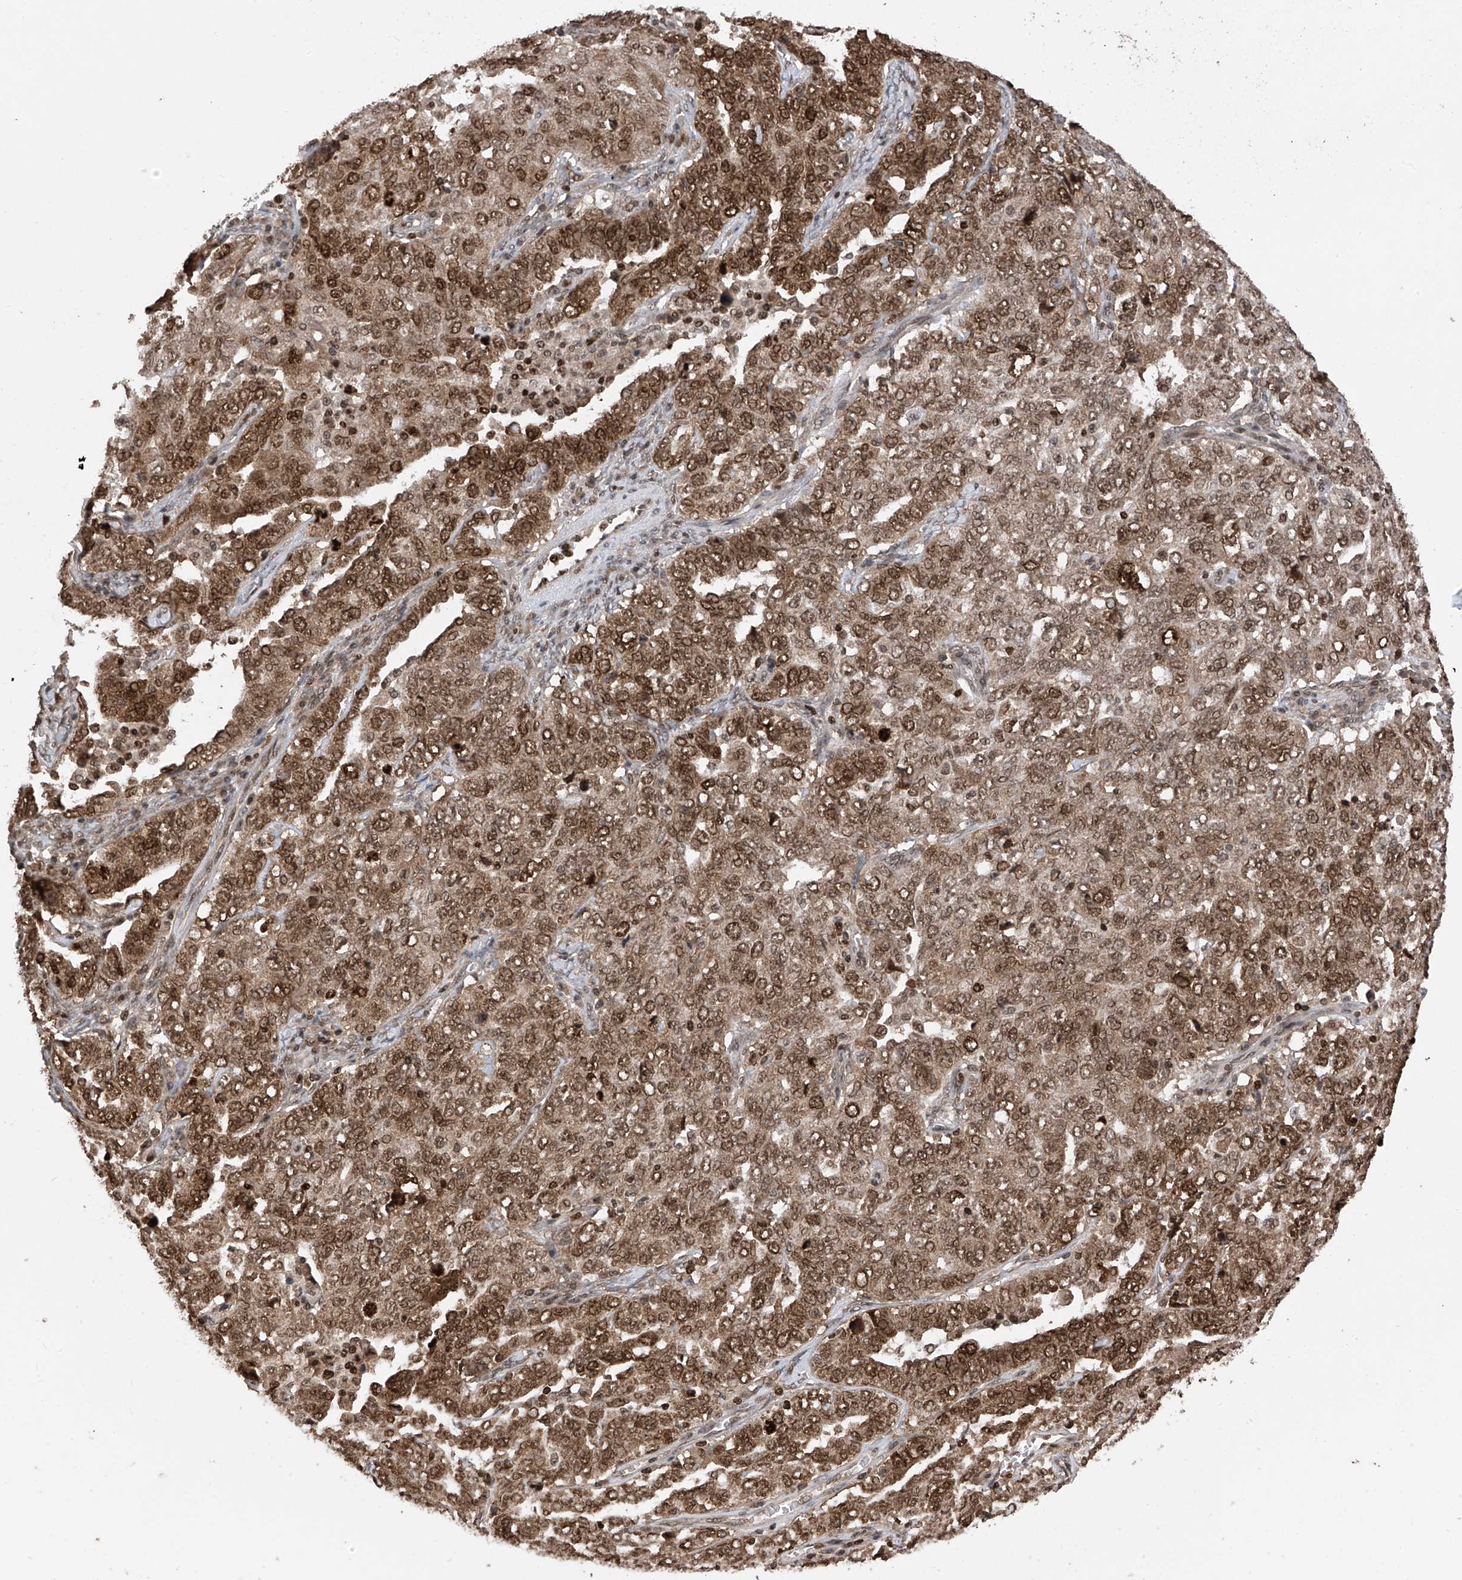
{"staining": {"intensity": "strong", "quantity": ">75%", "location": "cytoplasmic/membranous,nuclear"}, "tissue": "ovarian cancer", "cell_type": "Tumor cells", "image_type": "cancer", "snomed": [{"axis": "morphology", "description": "Carcinoma, endometroid"}, {"axis": "topography", "description": "Ovary"}], "caption": "A brown stain shows strong cytoplasmic/membranous and nuclear staining of a protein in endometroid carcinoma (ovarian) tumor cells.", "gene": "DNAJC9", "patient": {"sex": "female", "age": 62}}